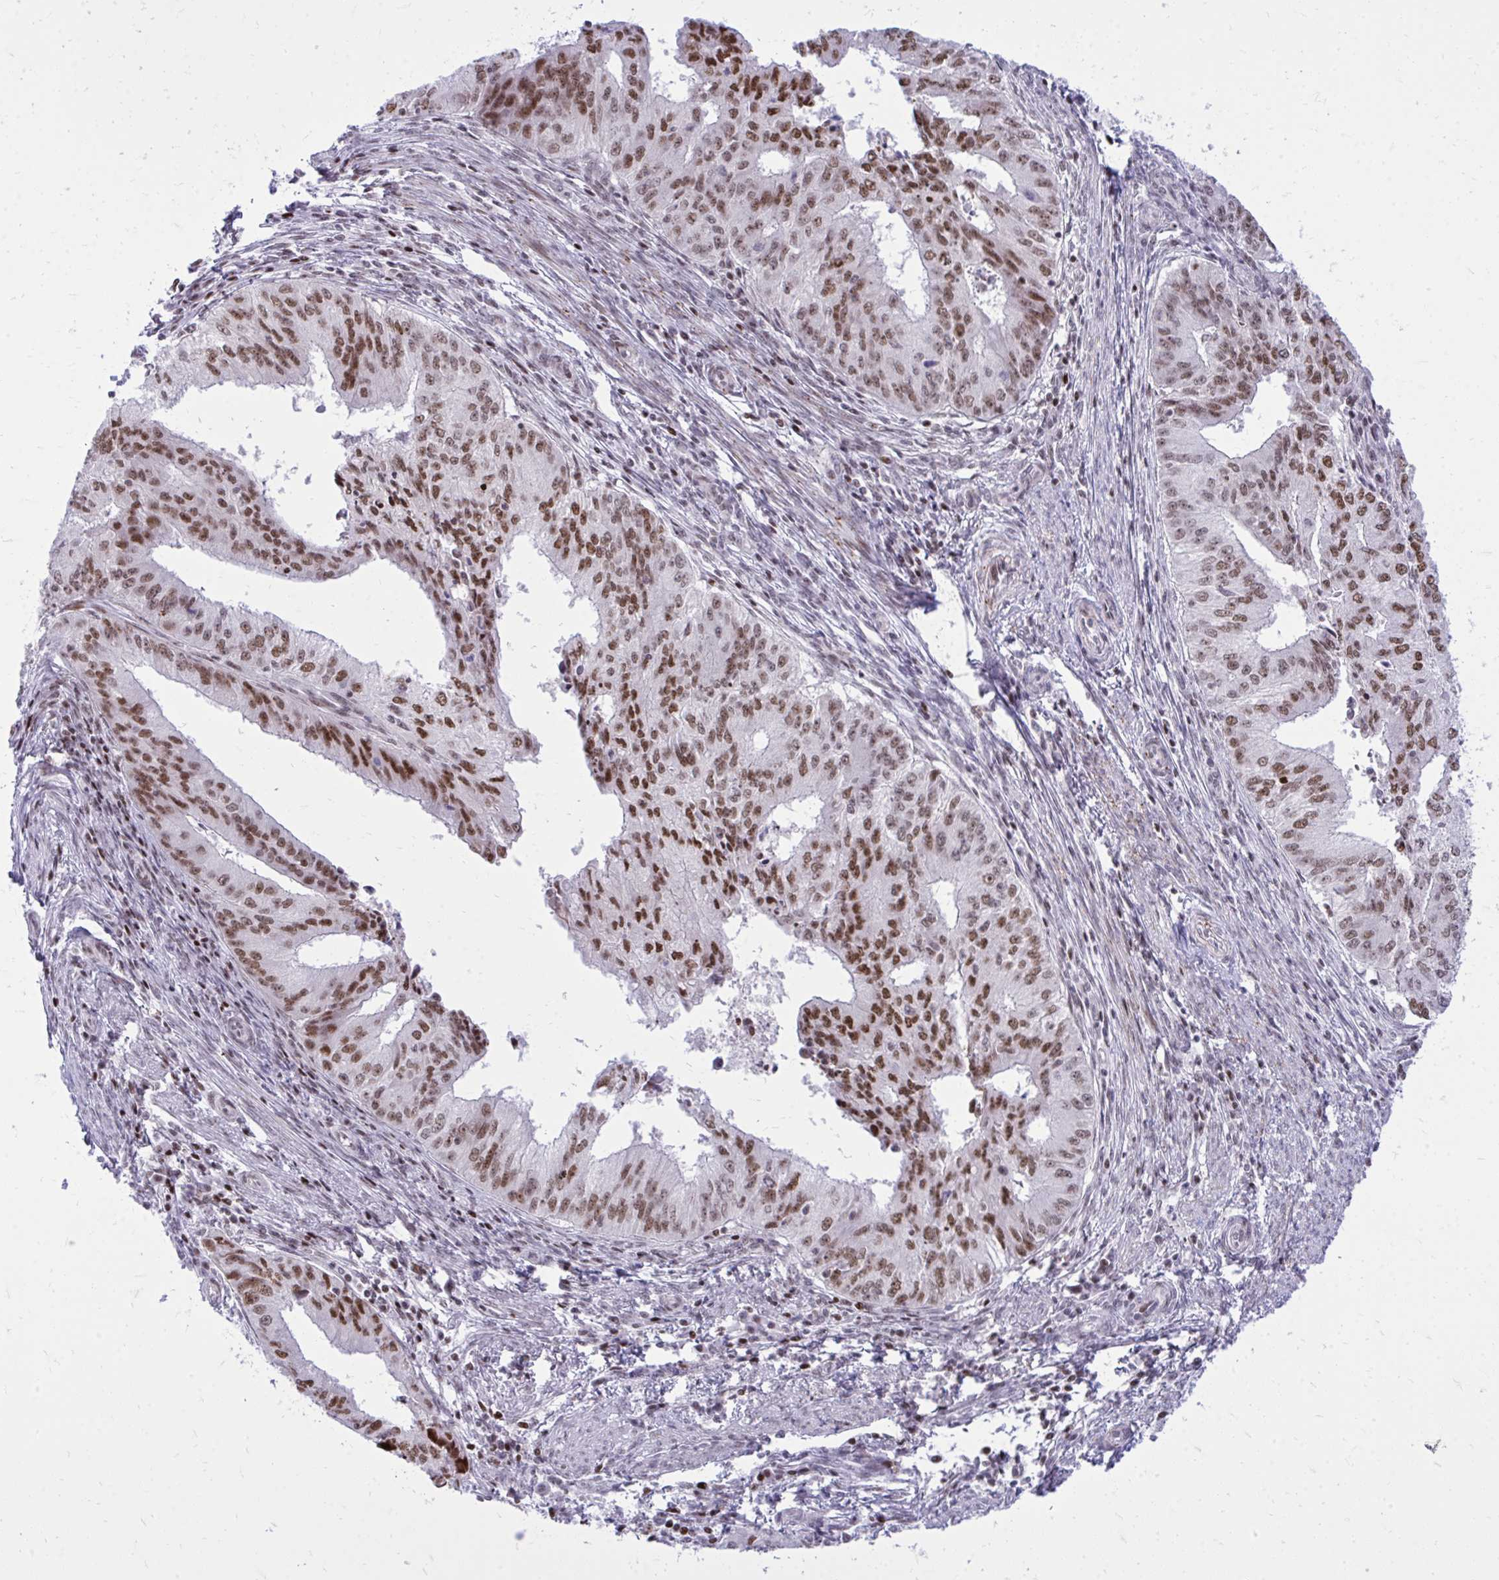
{"staining": {"intensity": "moderate", "quantity": ">75%", "location": "nuclear"}, "tissue": "endometrial cancer", "cell_type": "Tumor cells", "image_type": "cancer", "snomed": [{"axis": "morphology", "description": "Adenocarcinoma, NOS"}, {"axis": "topography", "description": "Endometrium"}], "caption": "About >75% of tumor cells in human endometrial adenocarcinoma exhibit moderate nuclear protein staining as visualized by brown immunohistochemical staining.", "gene": "C14orf39", "patient": {"sex": "female", "age": 50}}